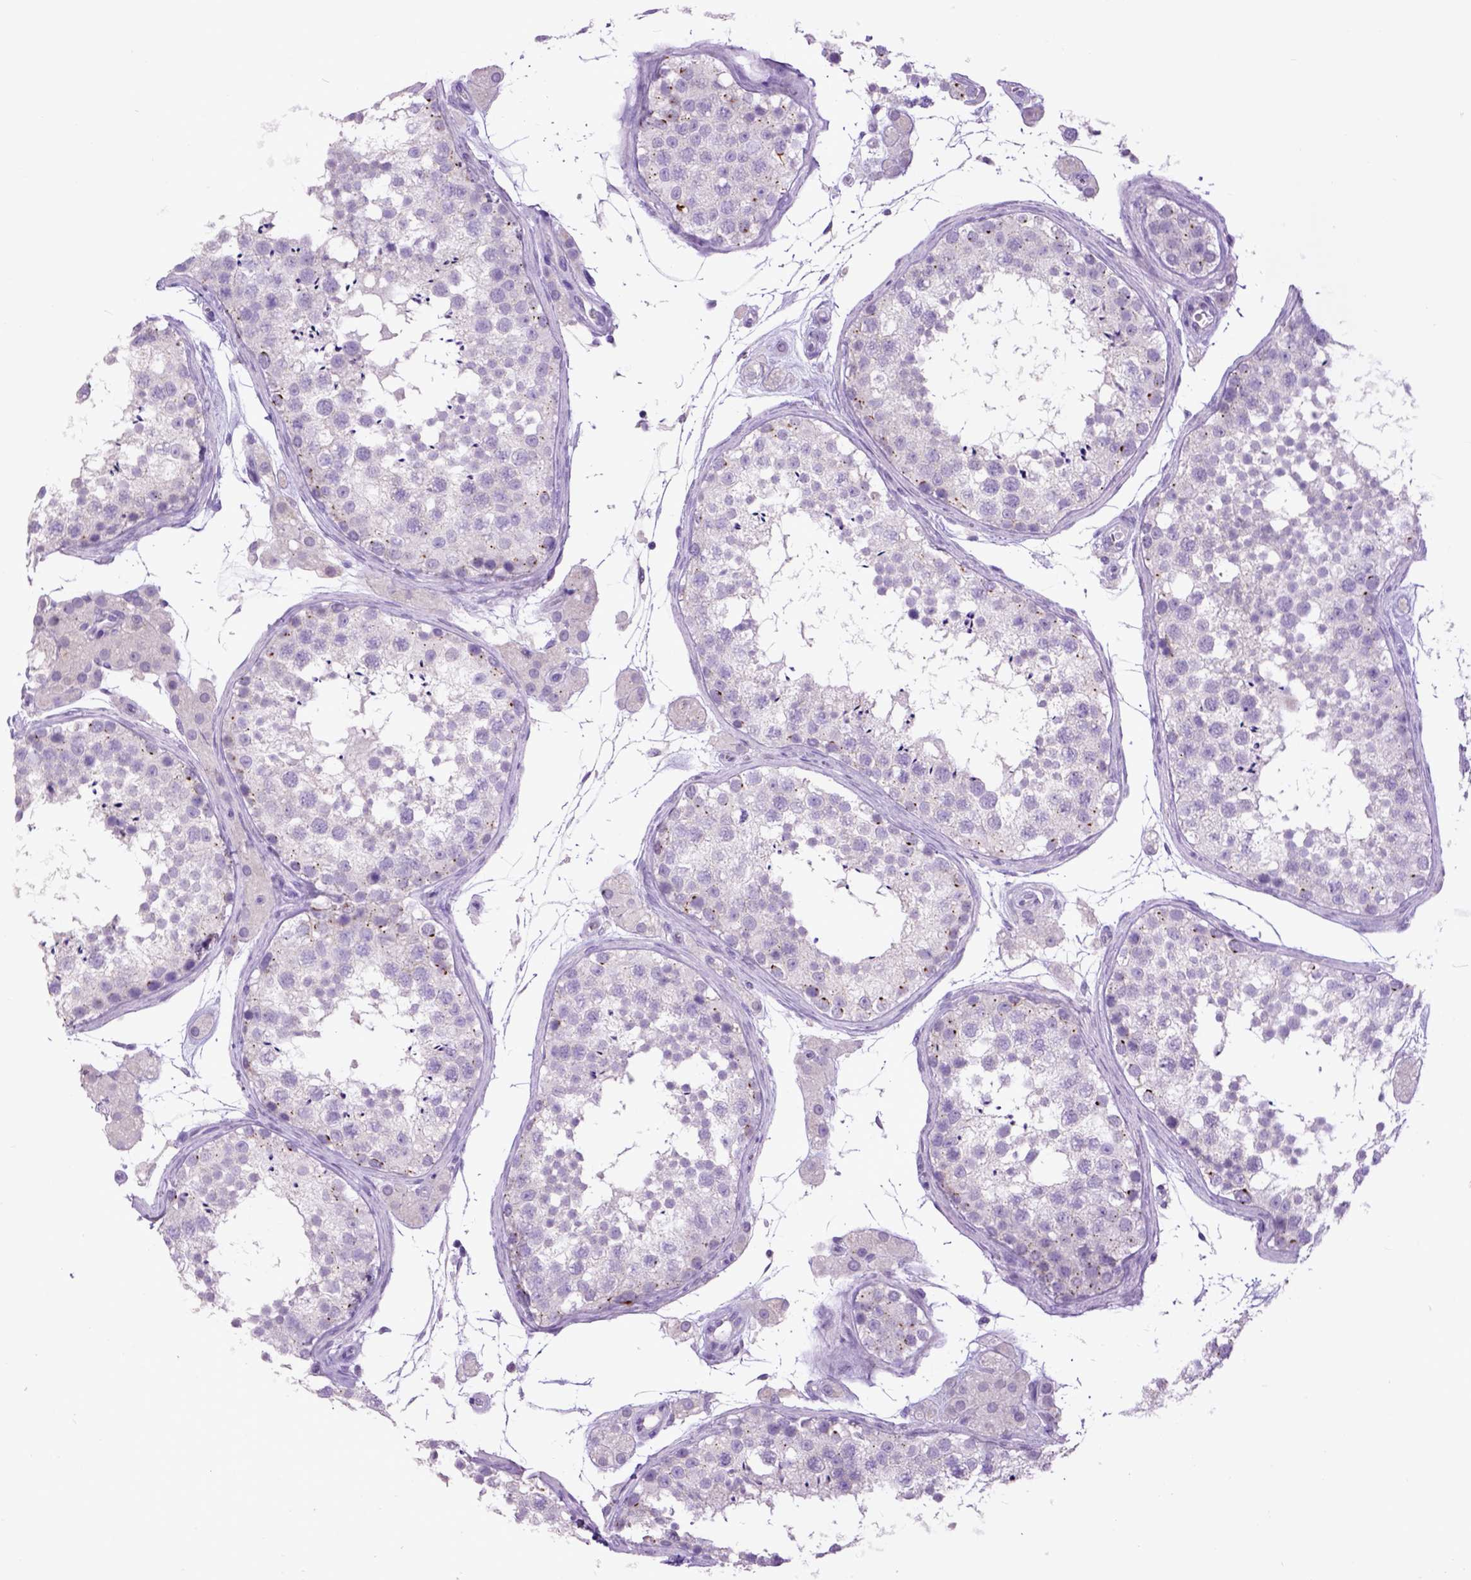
{"staining": {"intensity": "negative", "quantity": "none", "location": "none"}, "tissue": "testis", "cell_type": "Cells in seminiferous ducts", "image_type": "normal", "snomed": [{"axis": "morphology", "description": "Normal tissue, NOS"}, {"axis": "topography", "description": "Testis"}], "caption": "The photomicrograph exhibits no staining of cells in seminiferous ducts in benign testis.", "gene": "RAB25", "patient": {"sex": "male", "age": 41}}